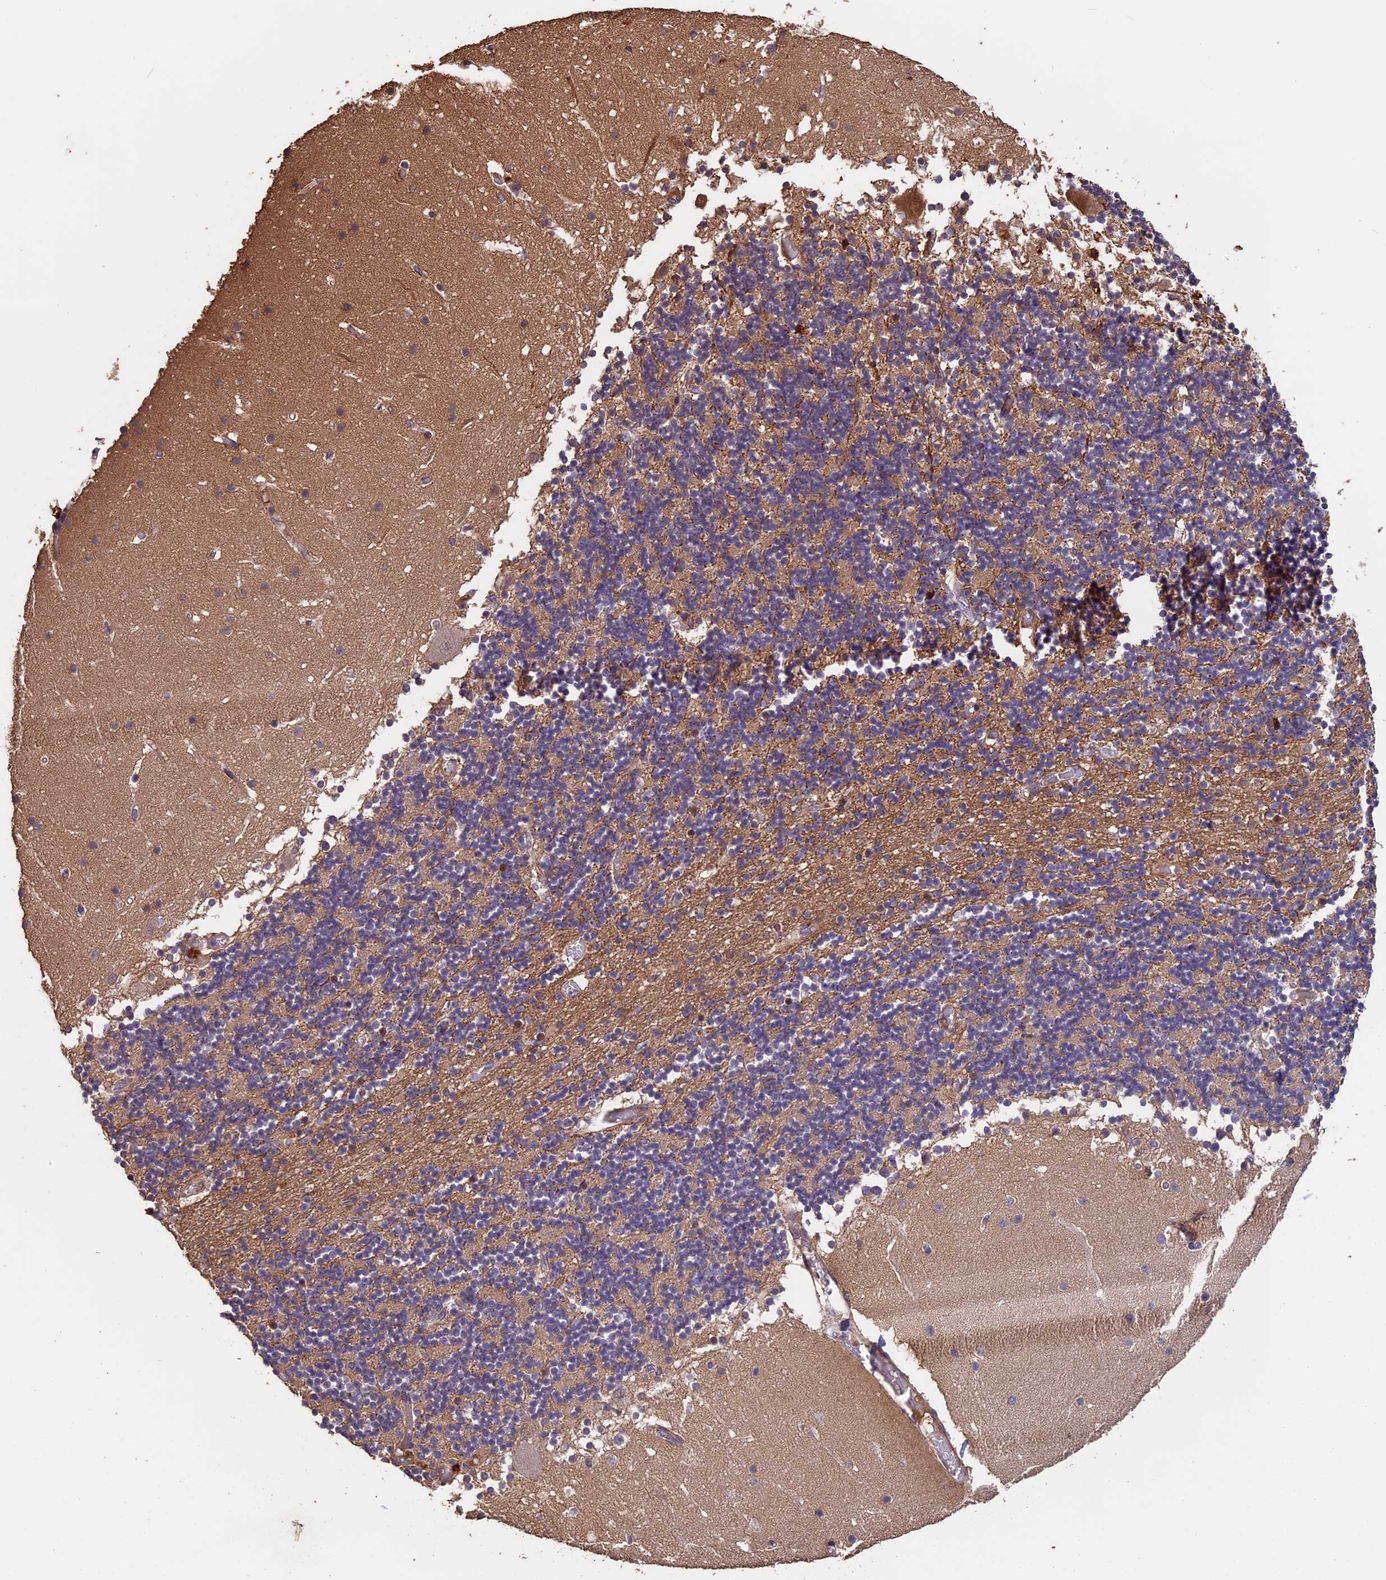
{"staining": {"intensity": "moderate", "quantity": "25%-75%", "location": "cytoplasmic/membranous"}, "tissue": "cerebellum", "cell_type": "Cells in granular layer", "image_type": "normal", "snomed": [{"axis": "morphology", "description": "Normal tissue, NOS"}, {"axis": "topography", "description": "Cerebellum"}], "caption": "Moderate cytoplasmic/membranous positivity for a protein is seen in approximately 25%-75% of cells in granular layer of unremarkable cerebellum using IHC.", "gene": "CHD9", "patient": {"sex": "female", "age": 28}}